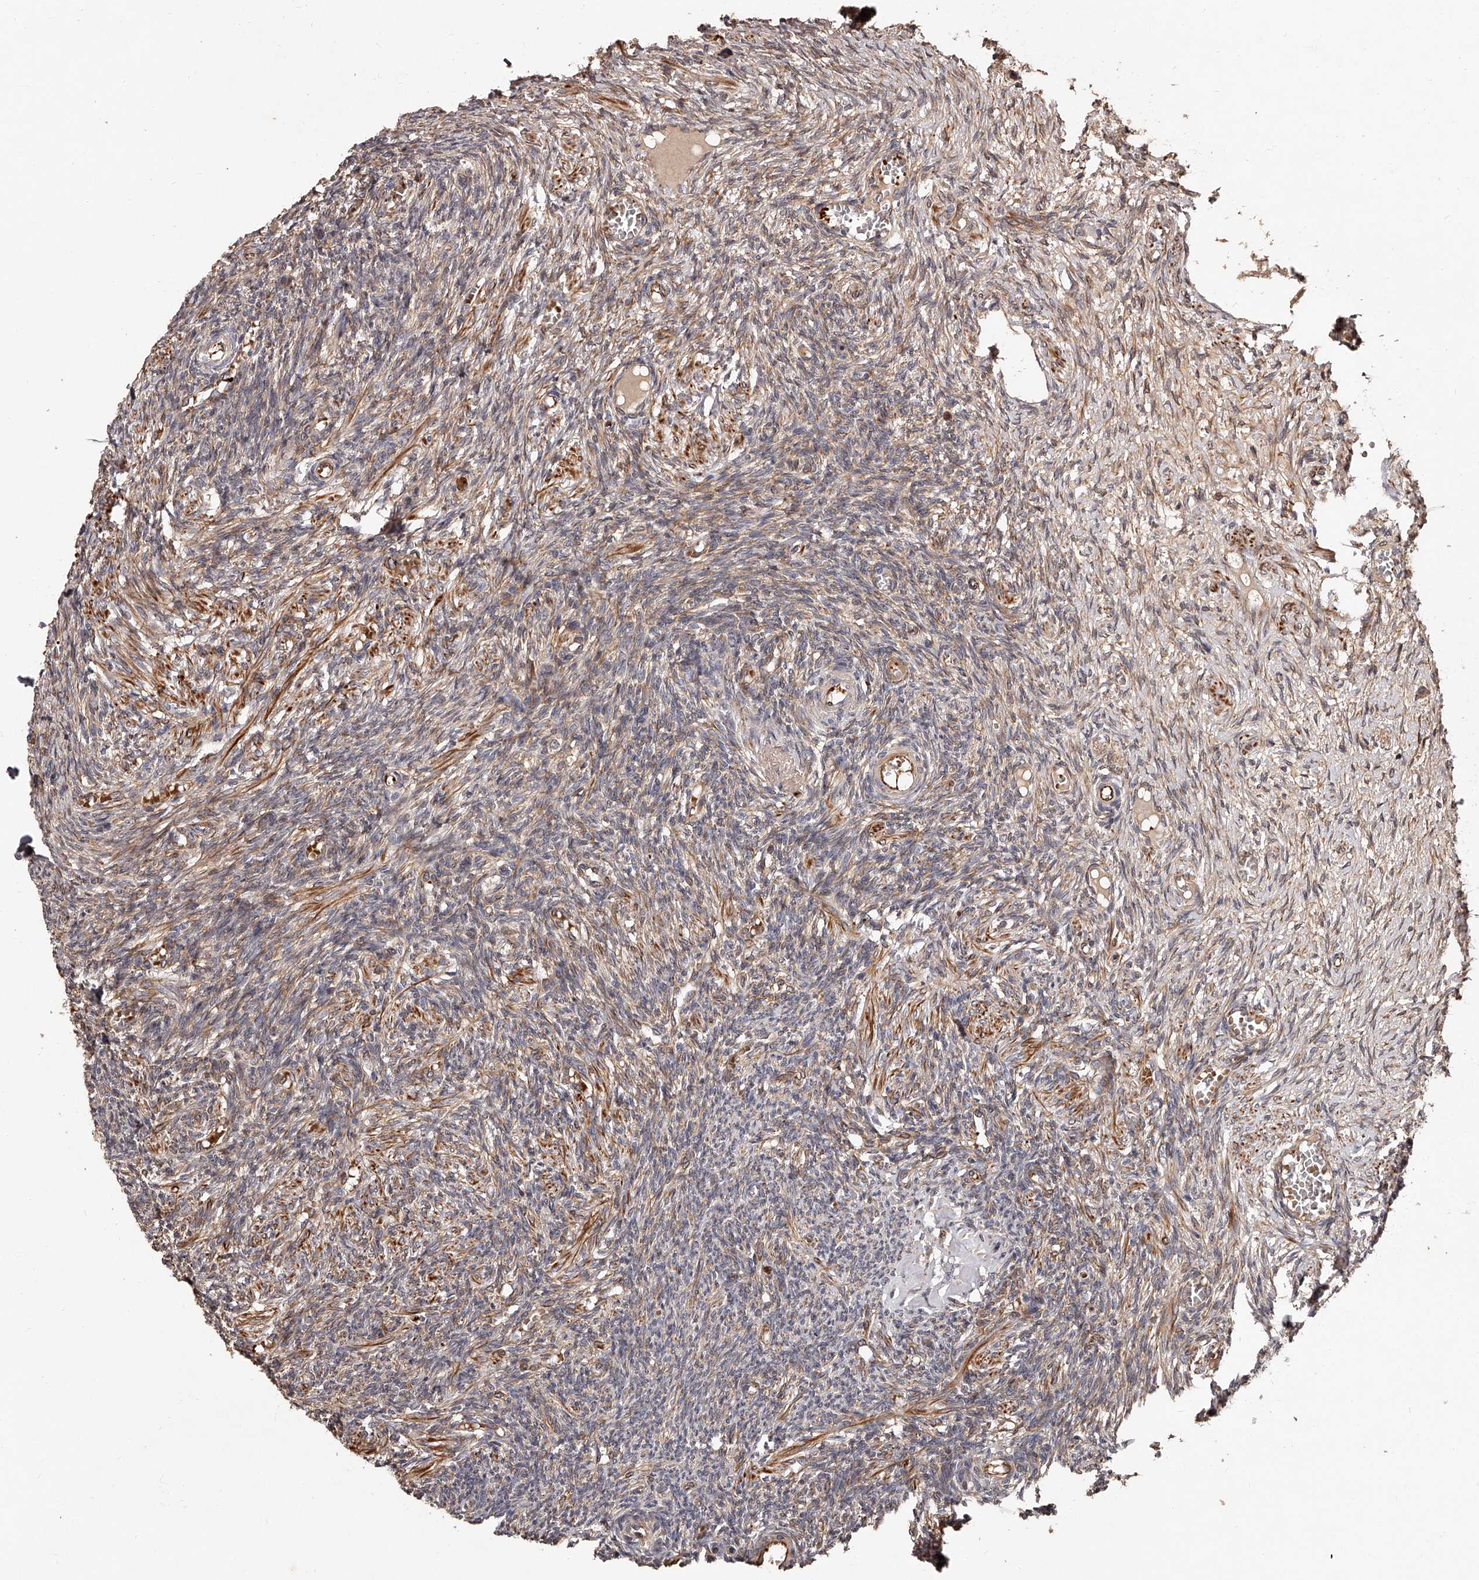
{"staining": {"intensity": "weak", "quantity": "25%-75%", "location": "cytoplasmic/membranous"}, "tissue": "ovary", "cell_type": "Ovarian stroma cells", "image_type": "normal", "snomed": [{"axis": "morphology", "description": "Normal tissue, NOS"}, {"axis": "topography", "description": "Ovary"}], "caption": "Ovary was stained to show a protein in brown. There is low levels of weak cytoplasmic/membranous expression in approximately 25%-75% of ovarian stroma cells. The staining was performed using DAB, with brown indicating positive protein expression. Nuclei are stained blue with hematoxylin.", "gene": "URGCP", "patient": {"sex": "female", "age": 27}}